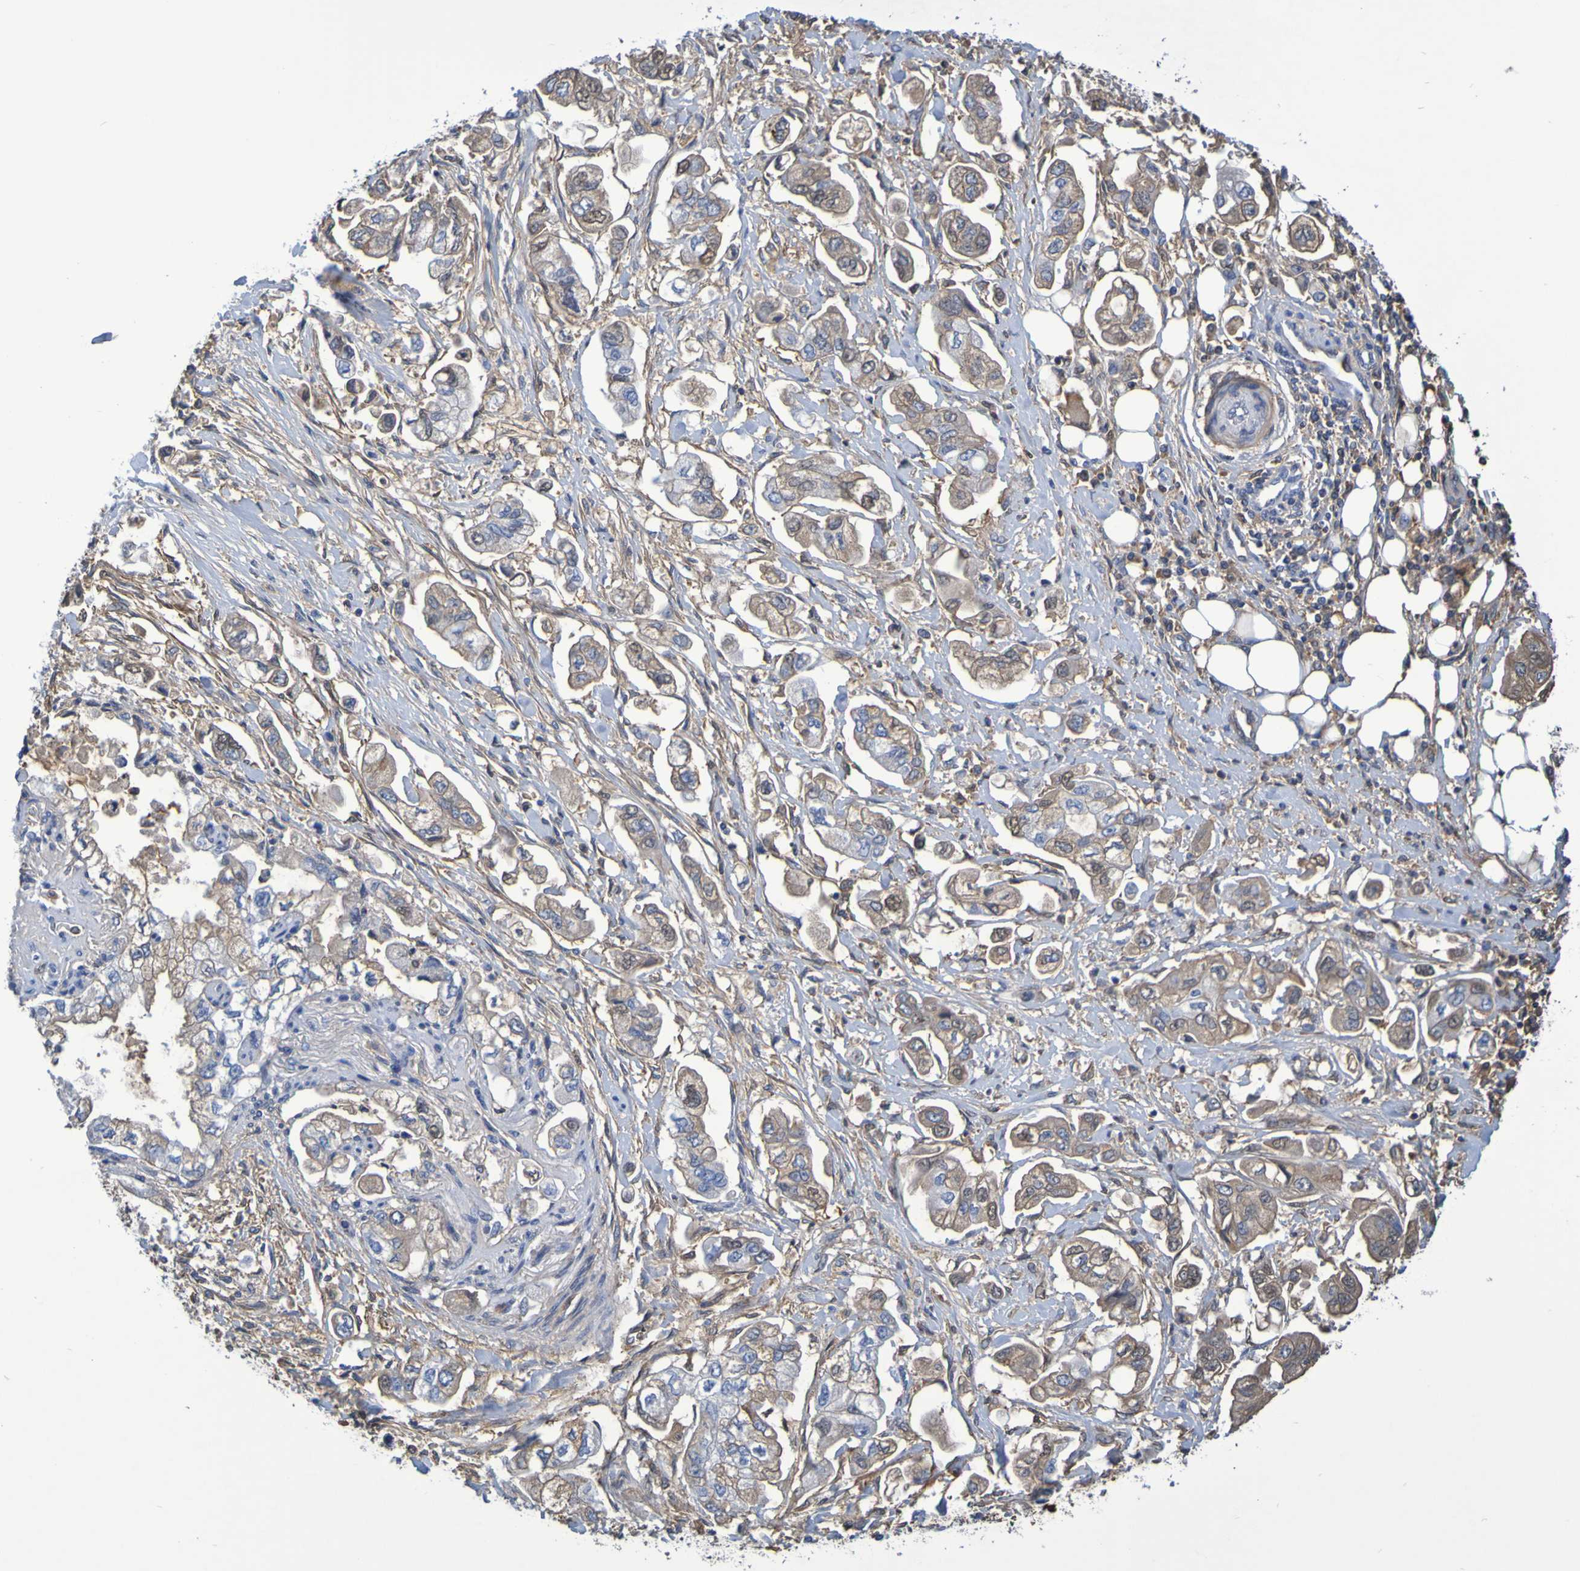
{"staining": {"intensity": "moderate", "quantity": "25%-75%", "location": "cytoplasmic/membranous"}, "tissue": "stomach cancer", "cell_type": "Tumor cells", "image_type": "cancer", "snomed": [{"axis": "morphology", "description": "Adenocarcinoma, NOS"}, {"axis": "topography", "description": "Stomach"}], "caption": "Immunohistochemistry (IHC) image of human adenocarcinoma (stomach) stained for a protein (brown), which reveals medium levels of moderate cytoplasmic/membranous positivity in about 25%-75% of tumor cells.", "gene": "GAB3", "patient": {"sex": "male", "age": 62}}